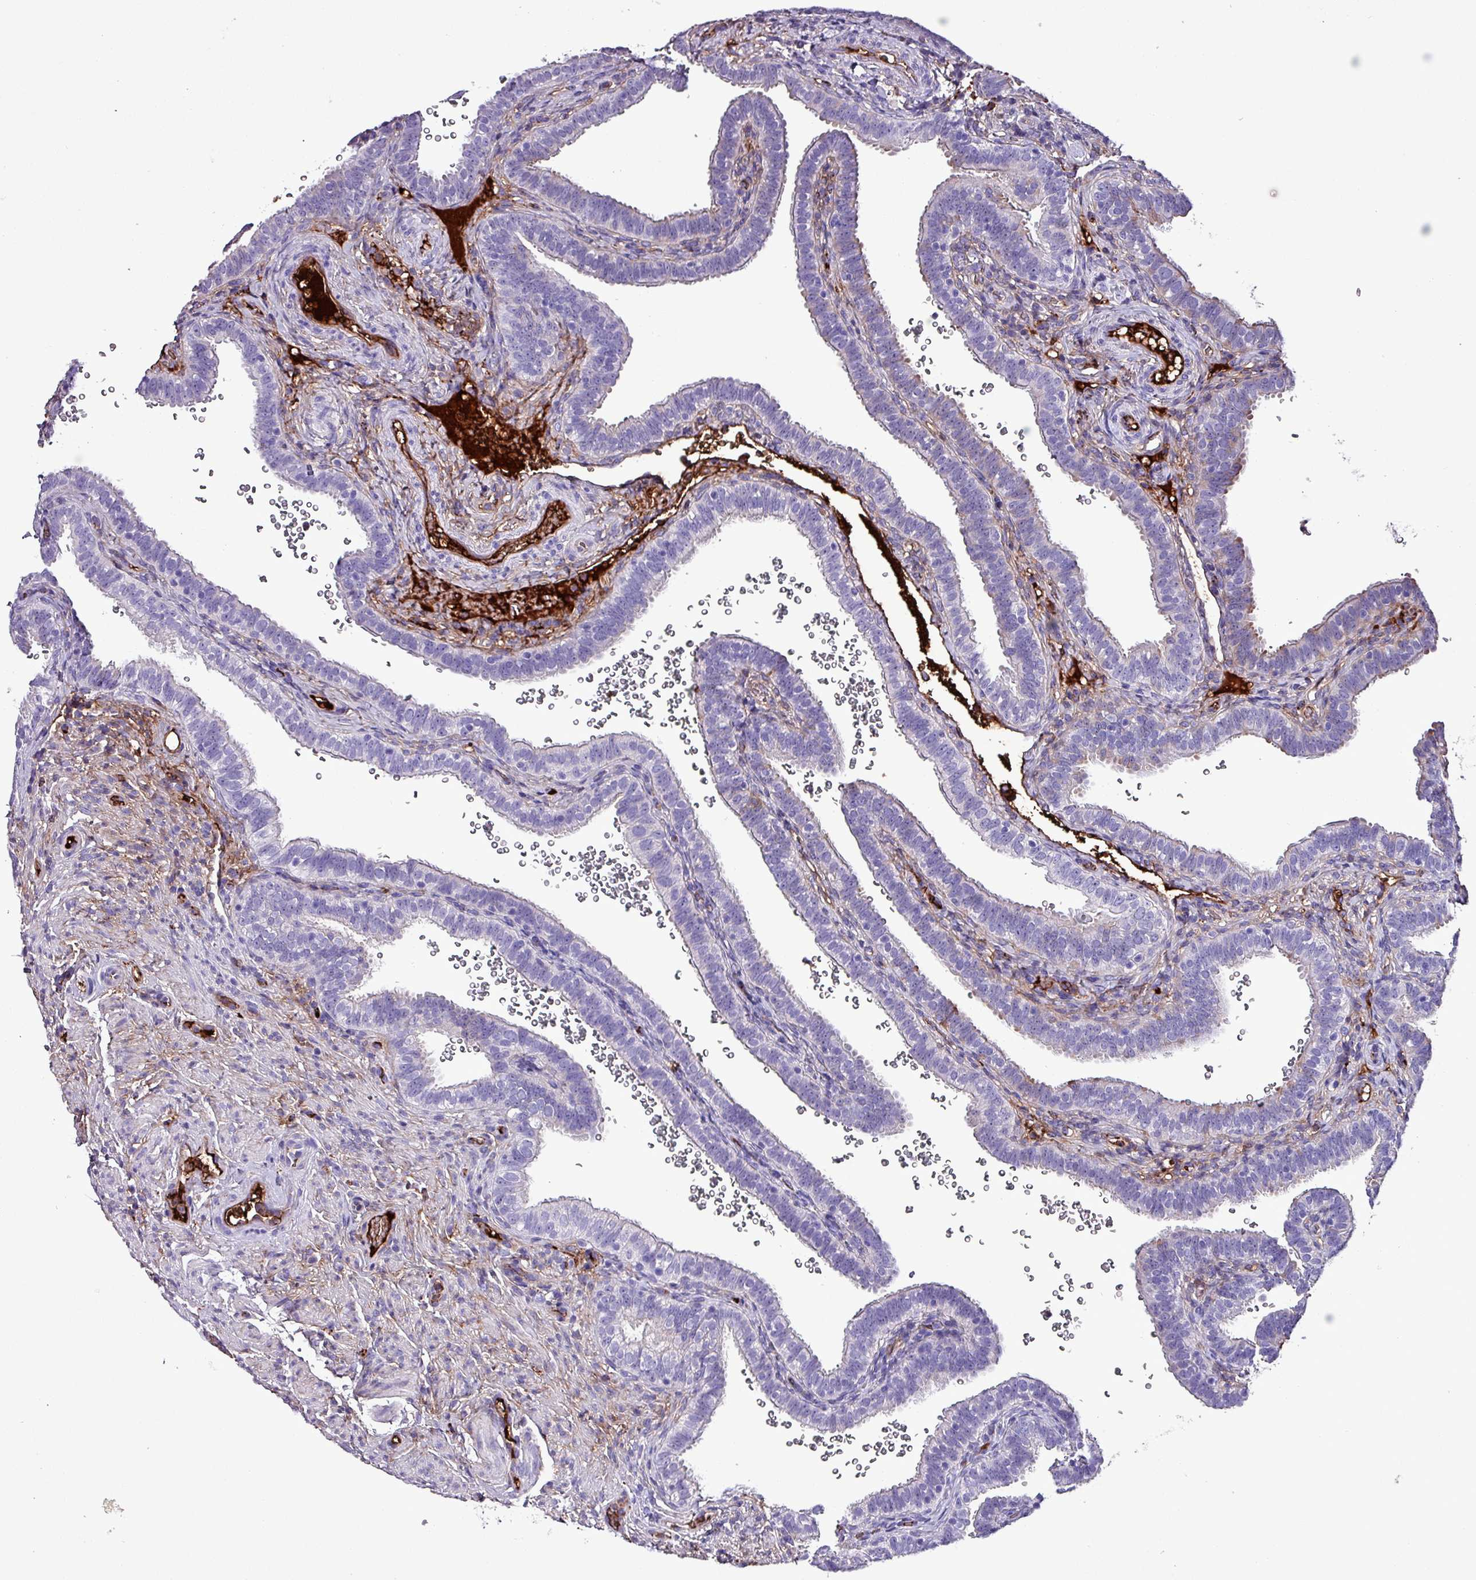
{"staining": {"intensity": "negative", "quantity": "none", "location": "none"}, "tissue": "fallopian tube", "cell_type": "Glandular cells", "image_type": "normal", "snomed": [{"axis": "morphology", "description": "Normal tissue, NOS"}, {"axis": "topography", "description": "Fallopian tube"}], "caption": "IHC histopathology image of benign fallopian tube: fallopian tube stained with DAB reveals no significant protein expression in glandular cells.", "gene": "HPR", "patient": {"sex": "female", "age": 41}}